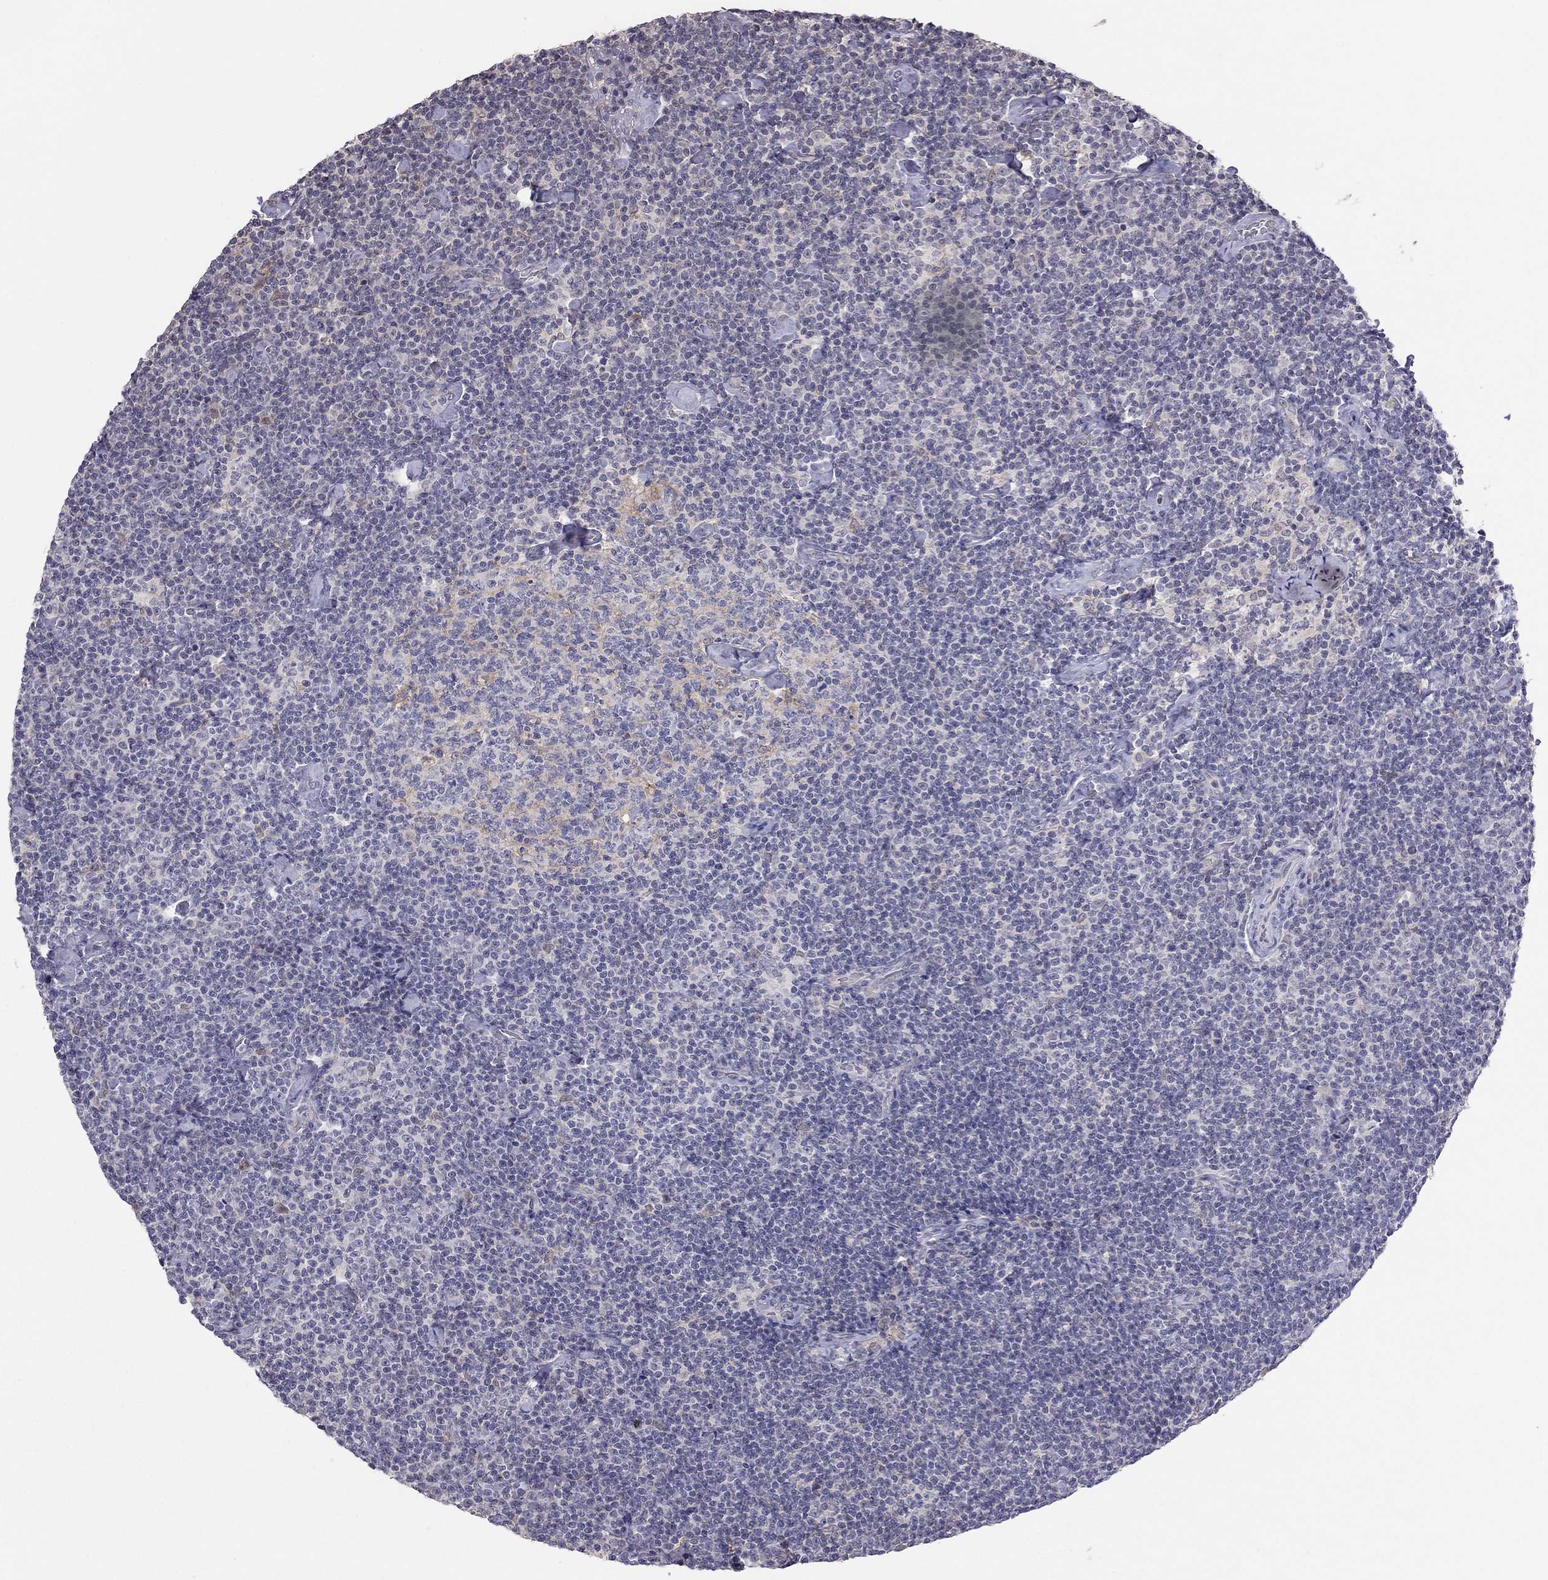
{"staining": {"intensity": "negative", "quantity": "none", "location": "none"}, "tissue": "lymphoma", "cell_type": "Tumor cells", "image_type": "cancer", "snomed": [{"axis": "morphology", "description": "Malignant lymphoma, non-Hodgkin's type, Low grade"}, {"axis": "topography", "description": "Lymph node"}], "caption": "High magnification brightfield microscopy of low-grade malignant lymphoma, non-Hodgkin's type stained with DAB (brown) and counterstained with hematoxylin (blue): tumor cells show no significant expression. (Stains: DAB immunohistochemistry (IHC) with hematoxylin counter stain, Microscopy: brightfield microscopy at high magnification).", "gene": "HSF2BP", "patient": {"sex": "male", "age": 81}}